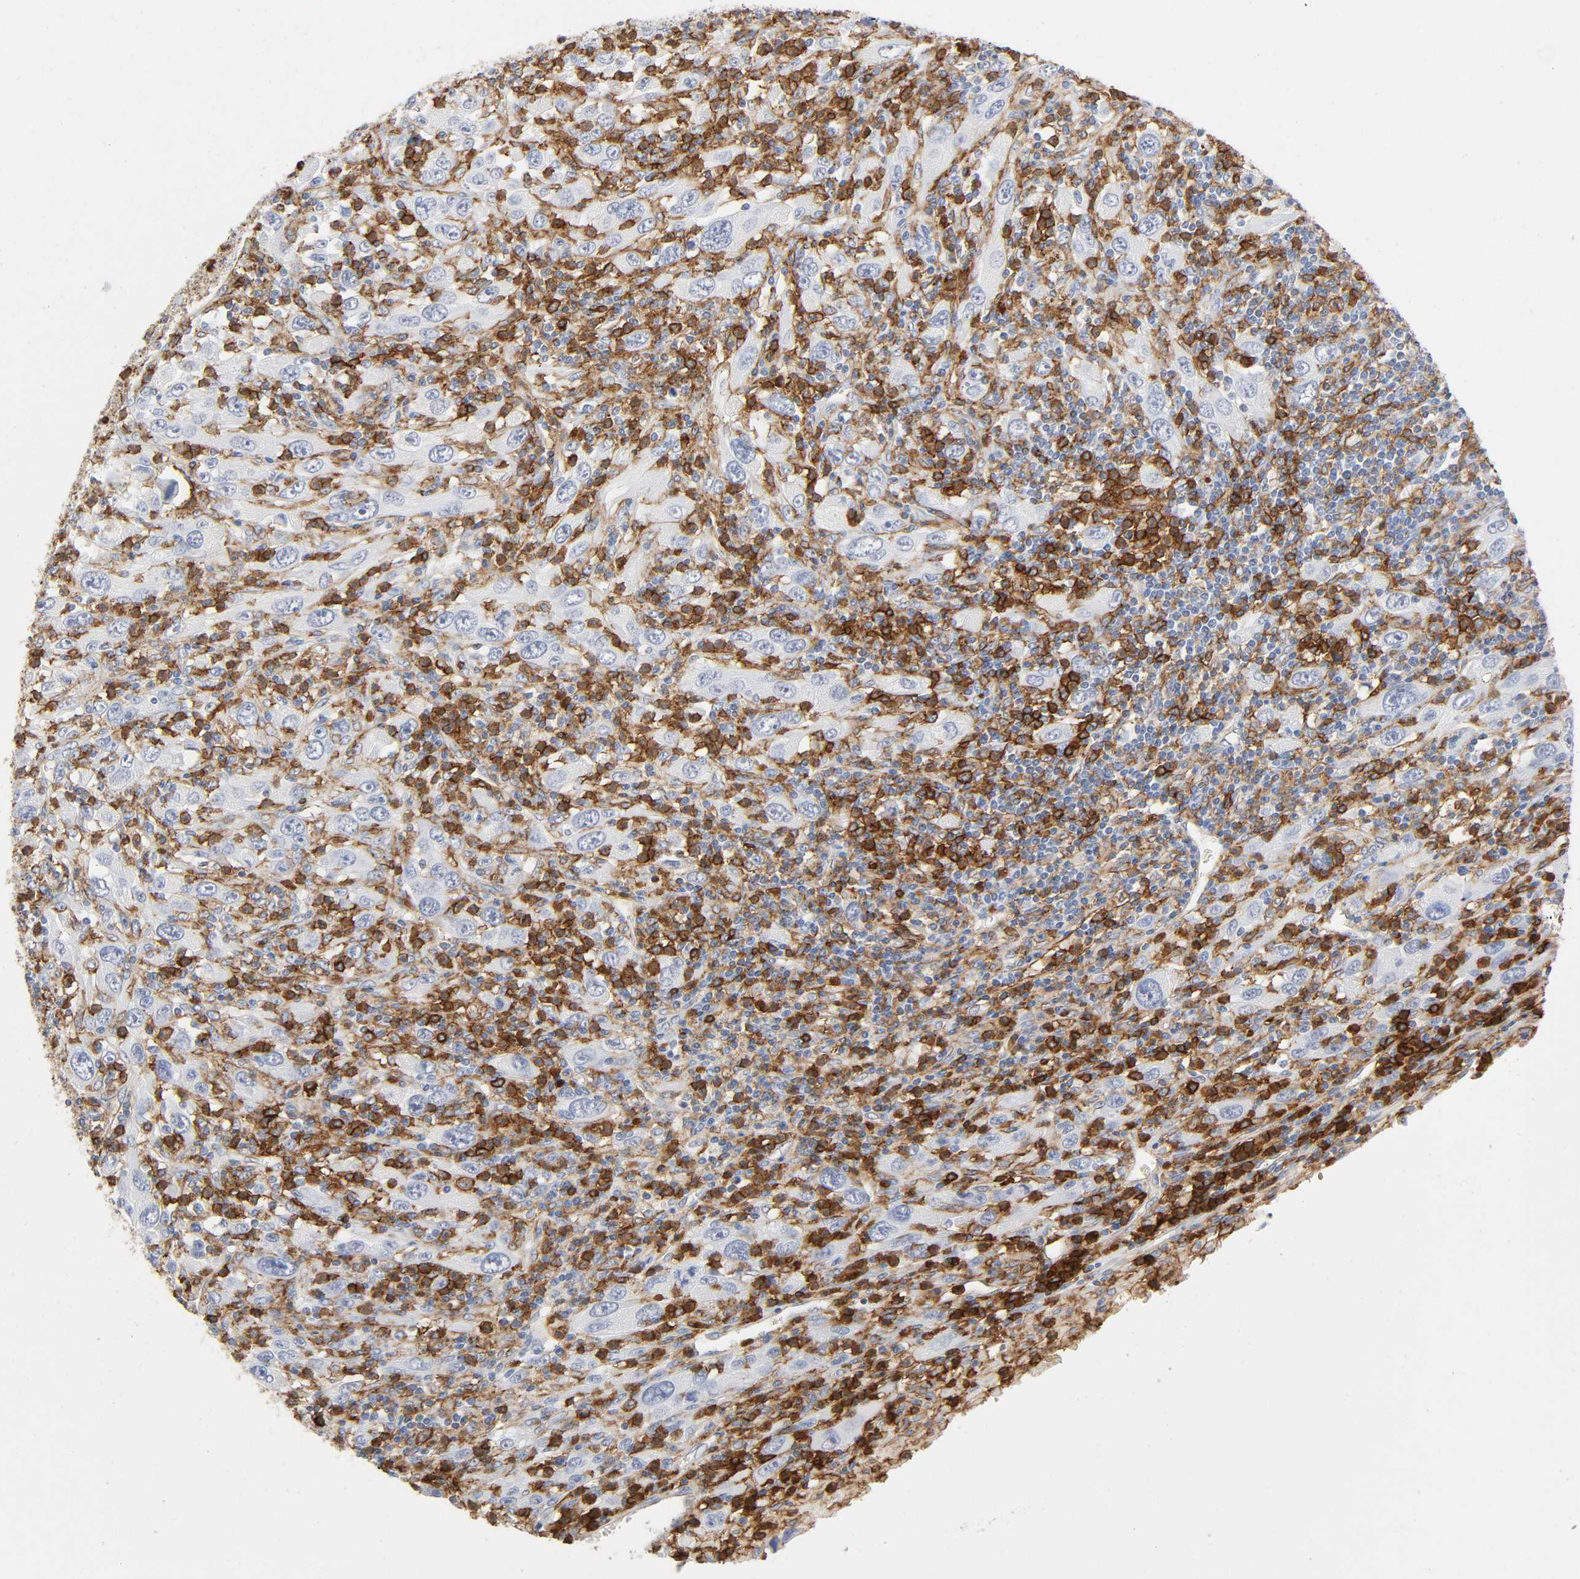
{"staining": {"intensity": "negative", "quantity": "none", "location": "none"}, "tissue": "melanoma", "cell_type": "Tumor cells", "image_type": "cancer", "snomed": [{"axis": "morphology", "description": "Malignant melanoma, Metastatic site"}, {"axis": "topography", "description": "Skin"}], "caption": "DAB immunohistochemical staining of human malignant melanoma (metastatic site) shows no significant expression in tumor cells. (DAB (3,3'-diaminobenzidine) immunohistochemistry with hematoxylin counter stain).", "gene": "LYN", "patient": {"sex": "female", "age": 56}}